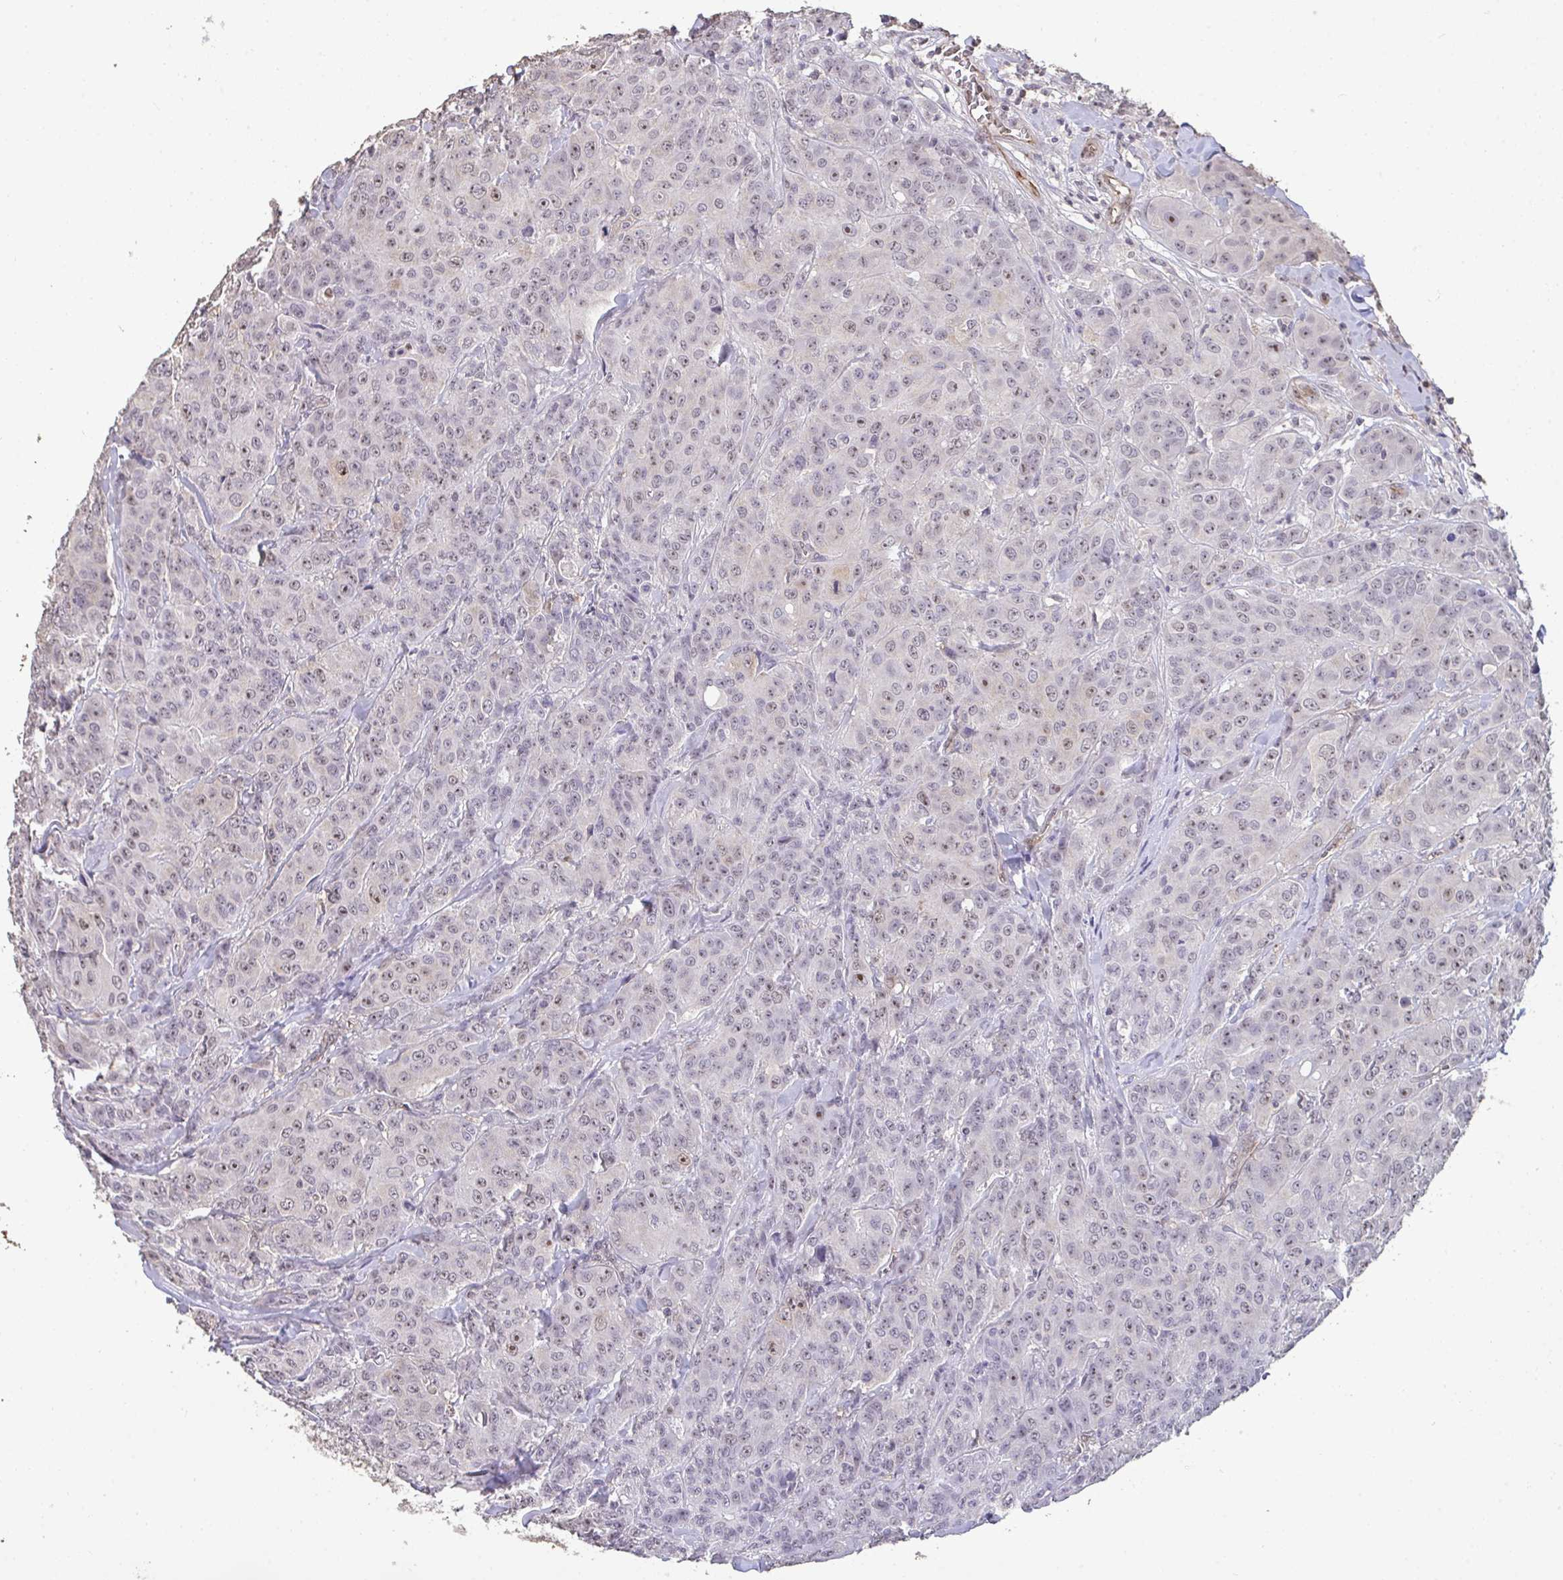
{"staining": {"intensity": "weak", "quantity": "25%-75%", "location": "nuclear"}, "tissue": "breast cancer", "cell_type": "Tumor cells", "image_type": "cancer", "snomed": [{"axis": "morphology", "description": "Normal tissue, NOS"}, {"axis": "morphology", "description": "Duct carcinoma"}, {"axis": "topography", "description": "Breast"}], "caption": "Intraductal carcinoma (breast) was stained to show a protein in brown. There is low levels of weak nuclear staining in approximately 25%-75% of tumor cells.", "gene": "SENP3", "patient": {"sex": "female", "age": 43}}